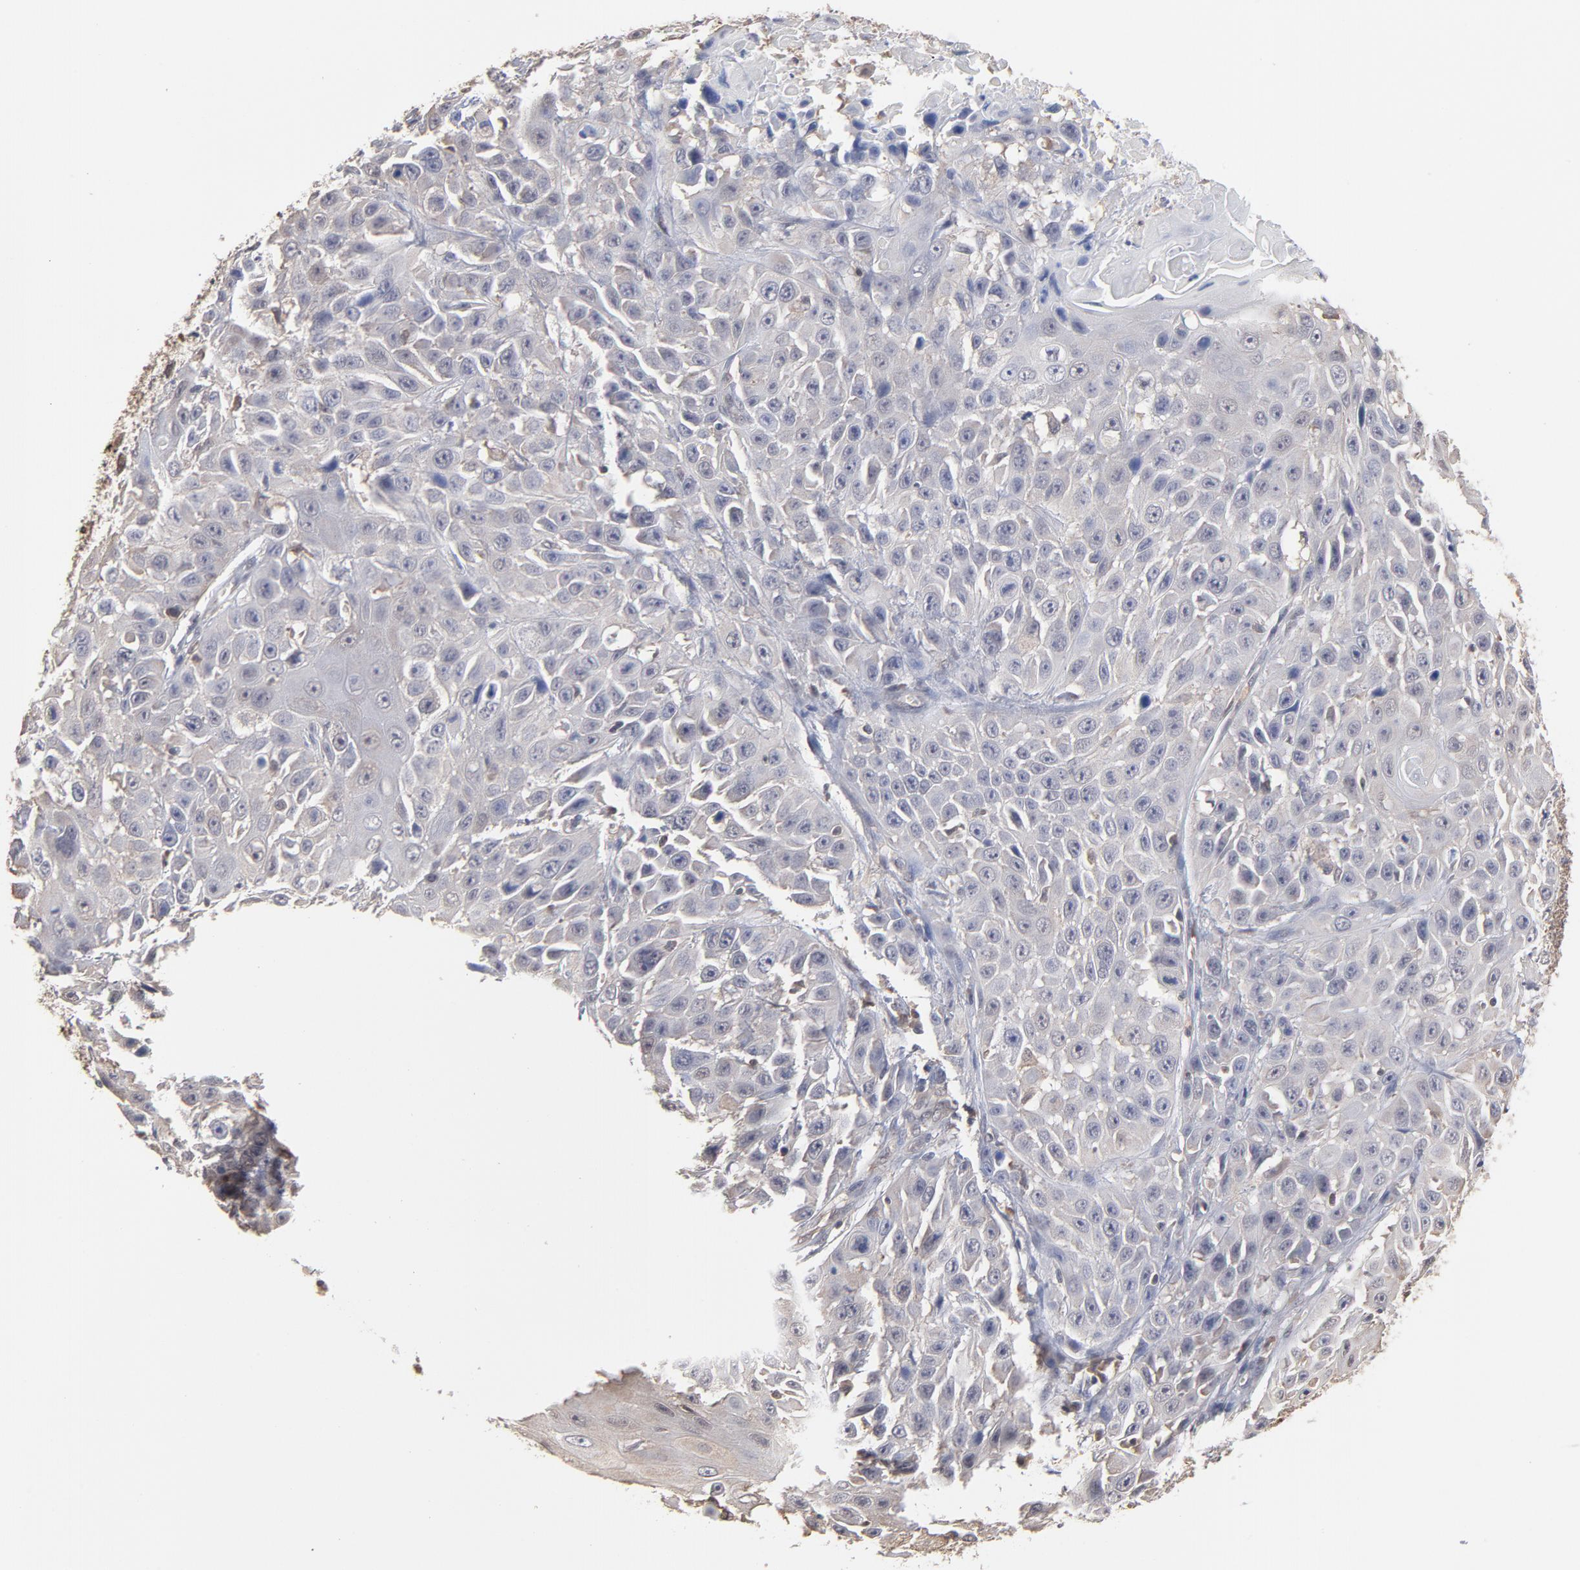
{"staining": {"intensity": "weak", "quantity": "<25%", "location": "cytoplasmic/membranous"}, "tissue": "cervical cancer", "cell_type": "Tumor cells", "image_type": "cancer", "snomed": [{"axis": "morphology", "description": "Squamous cell carcinoma, NOS"}, {"axis": "topography", "description": "Cervix"}], "caption": "Tumor cells are negative for protein expression in human cervical cancer.", "gene": "MAP2K2", "patient": {"sex": "female", "age": 39}}